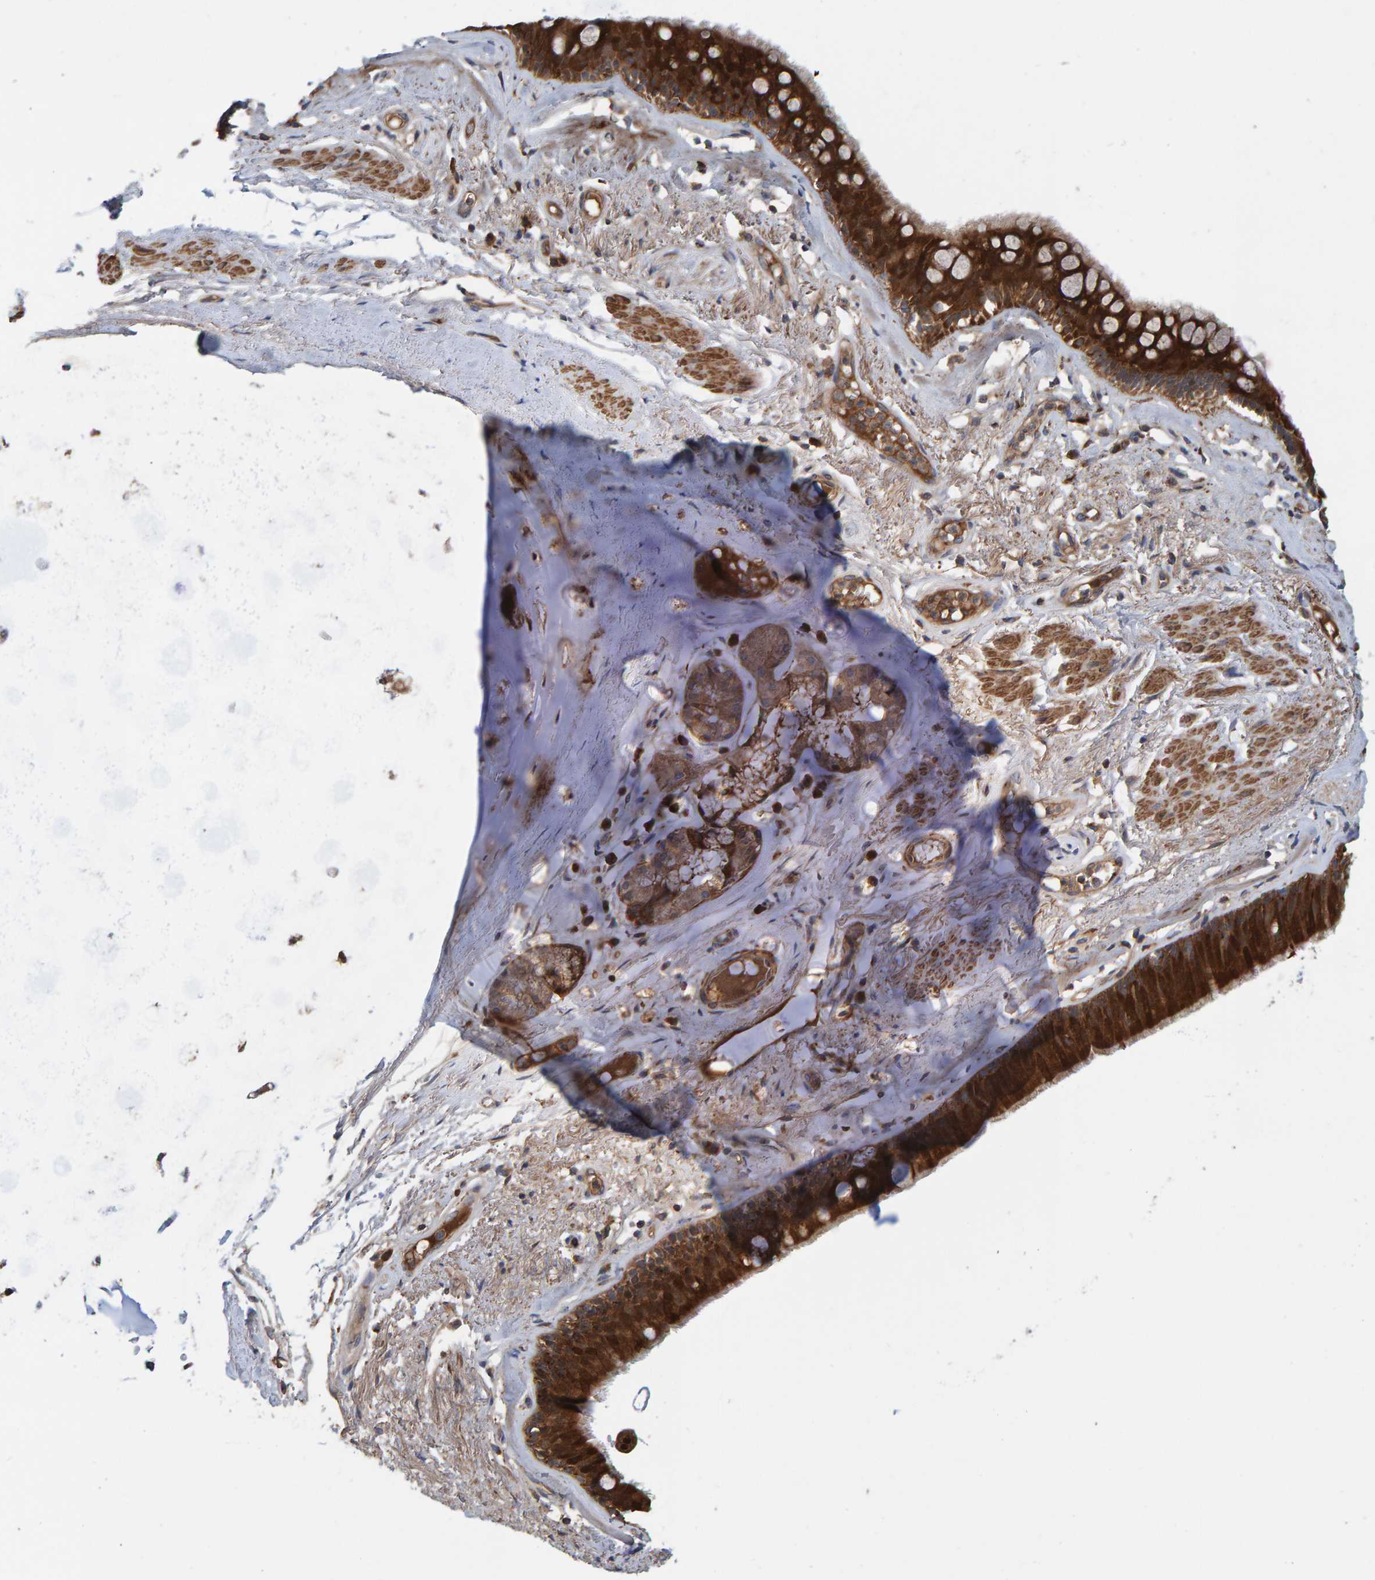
{"staining": {"intensity": "strong", "quantity": ">75%", "location": "cytoplasmic/membranous"}, "tissue": "bronchus", "cell_type": "Respiratory epithelial cells", "image_type": "normal", "snomed": [{"axis": "morphology", "description": "Normal tissue, NOS"}, {"axis": "topography", "description": "Cartilage tissue"}], "caption": "Immunohistochemistry histopathology image of normal human bronchus stained for a protein (brown), which reveals high levels of strong cytoplasmic/membranous positivity in approximately >75% of respiratory epithelial cells.", "gene": "KIAA0753", "patient": {"sex": "female", "age": 63}}